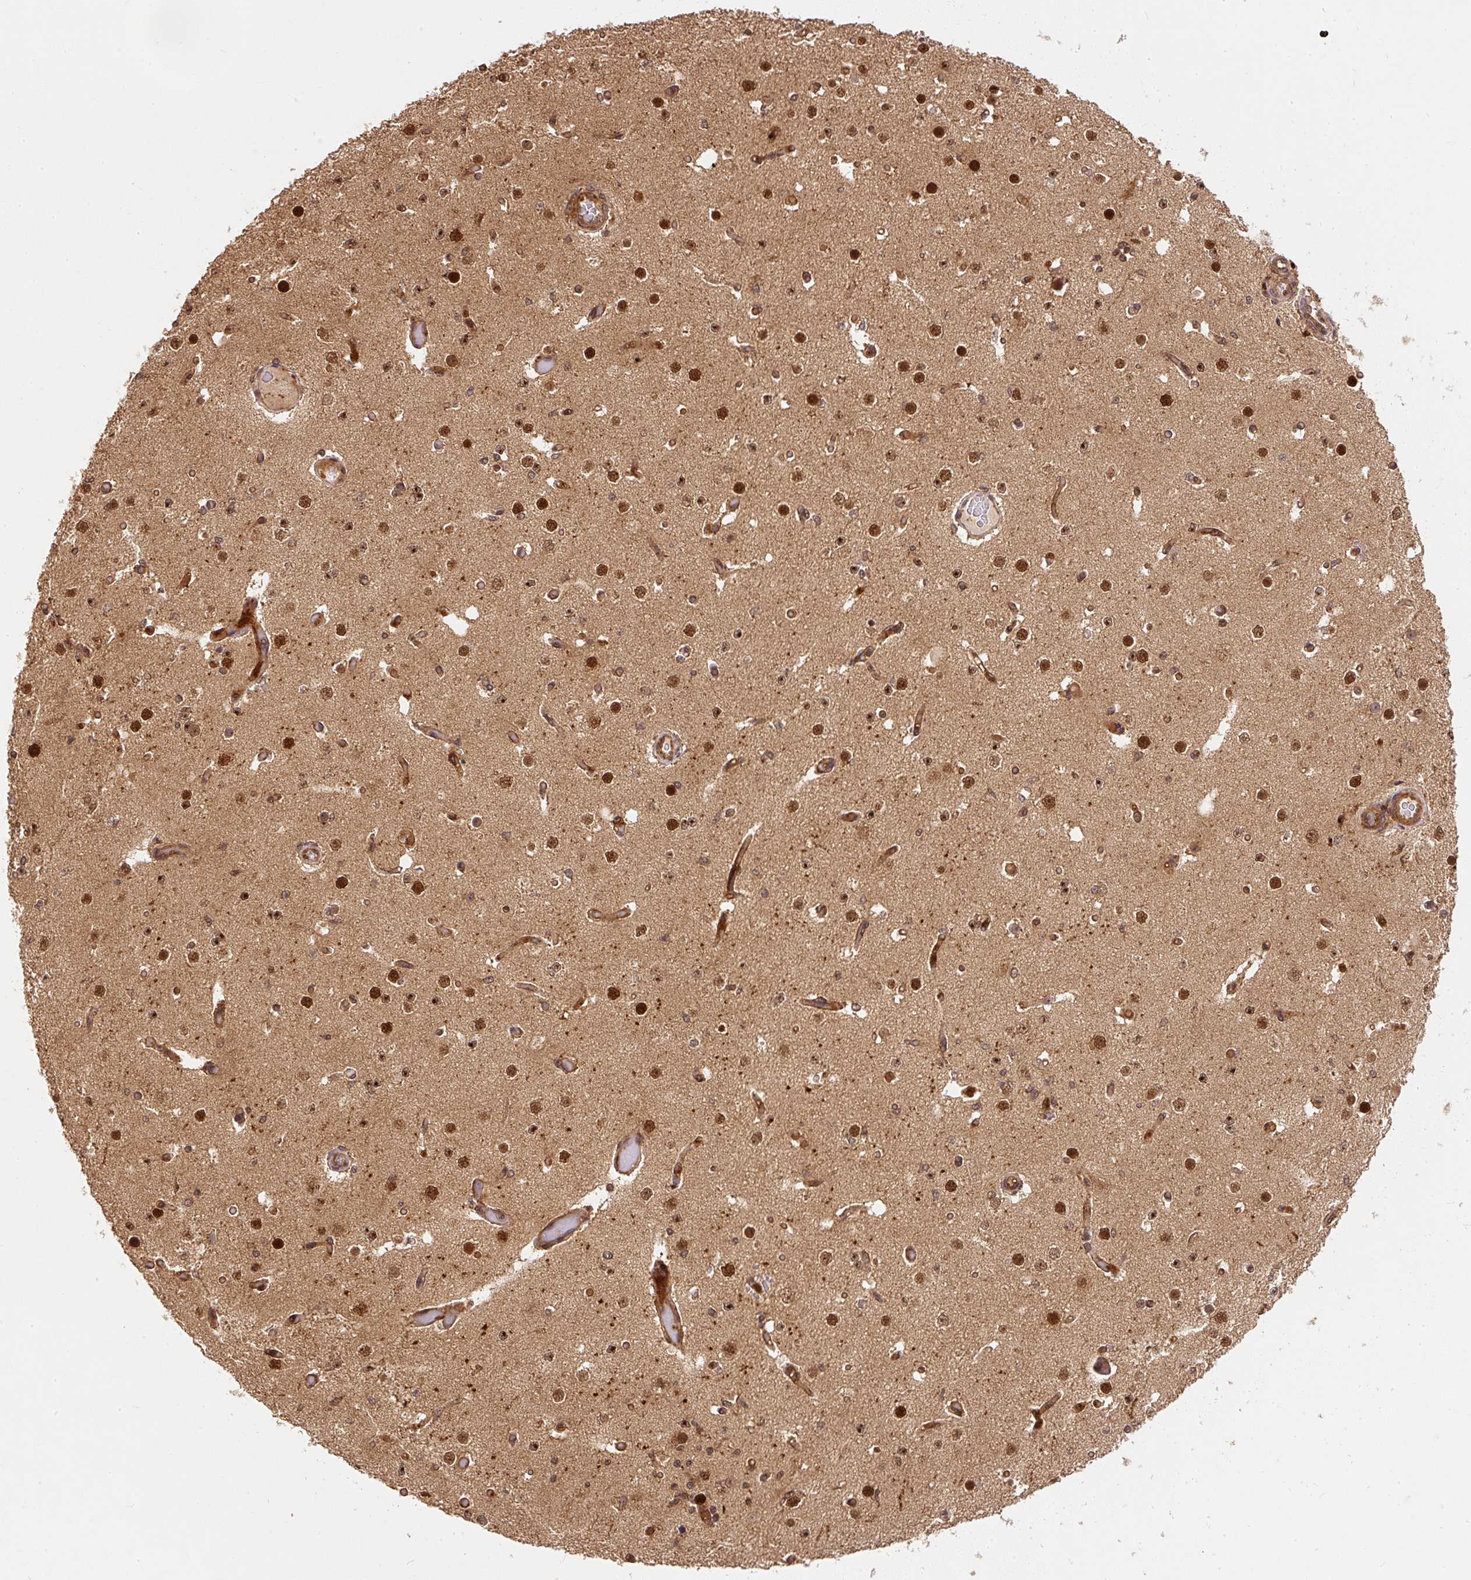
{"staining": {"intensity": "moderate", "quantity": ">75%", "location": "cytoplasmic/membranous,nuclear"}, "tissue": "cerebral cortex", "cell_type": "Endothelial cells", "image_type": "normal", "snomed": [{"axis": "morphology", "description": "Normal tissue, NOS"}, {"axis": "morphology", "description": "Inflammation, NOS"}, {"axis": "topography", "description": "Cerebral cortex"}], "caption": "Protein positivity by immunohistochemistry exhibits moderate cytoplasmic/membranous,nuclear staining in about >75% of endothelial cells in normal cerebral cortex.", "gene": "PSMD1", "patient": {"sex": "male", "age": 6}}